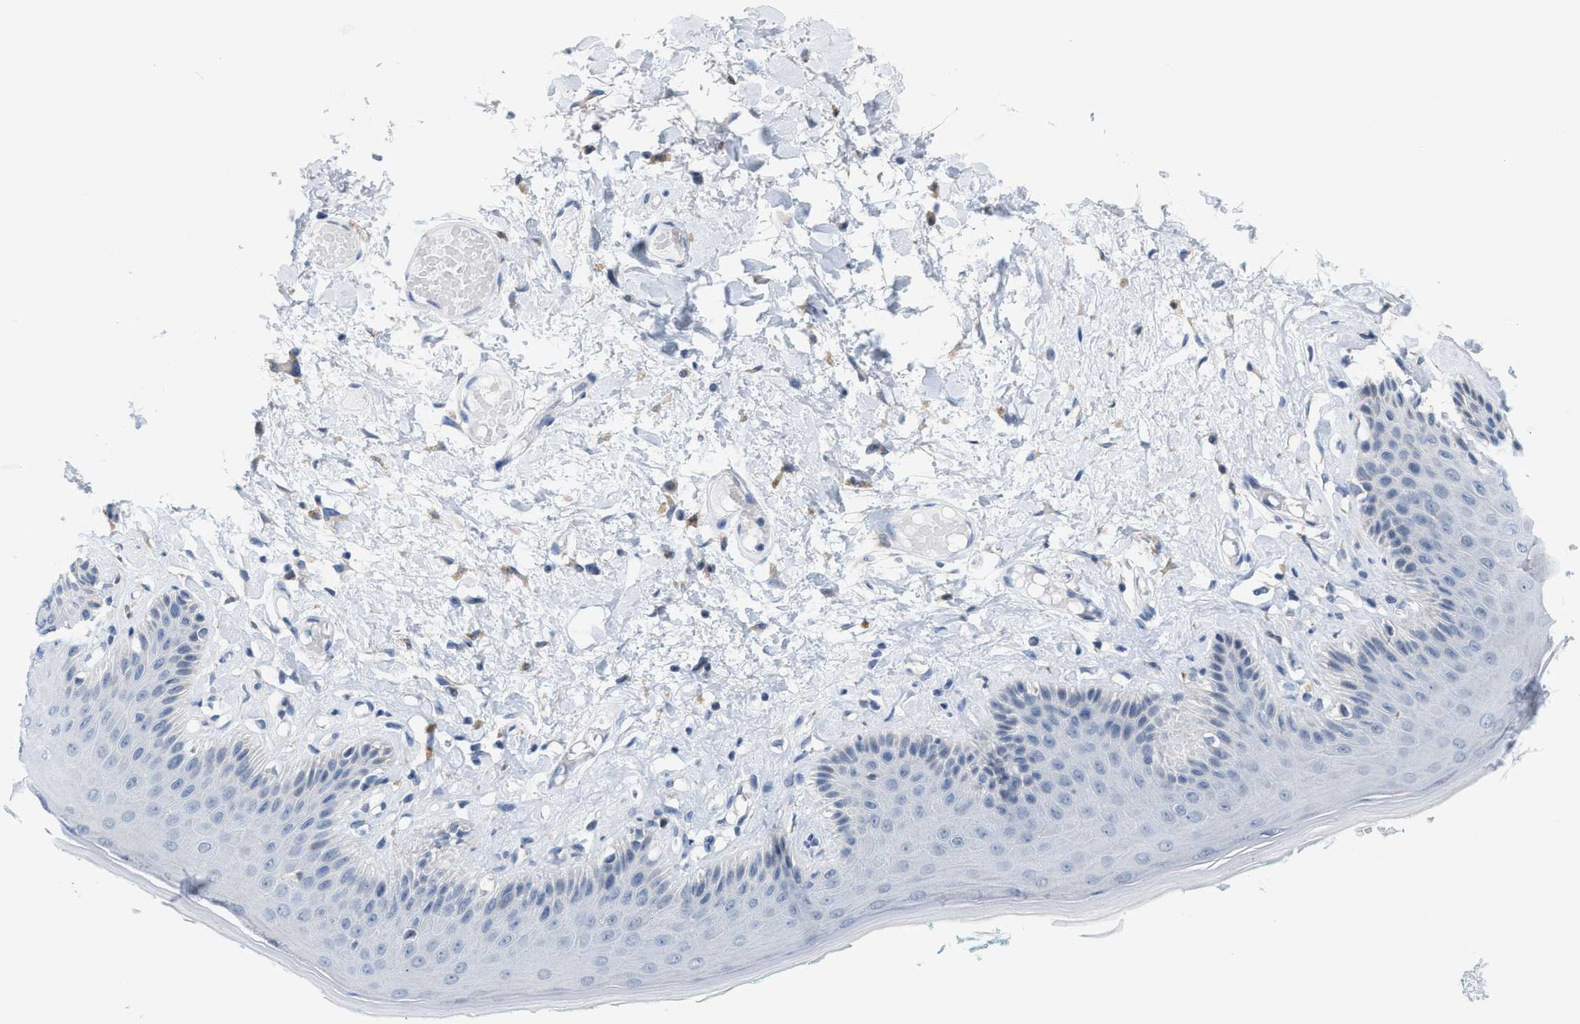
{"staining": {"intensity": "moderate", "quantity": "<25%", "location": "cytoplasmic/membranous"}, "tissue": "skin", "cell_type": "Epidermal cells", "image_type": "normal", "snomed": [{"axis": "morphology", "description": "Normal tissue, NOS"}, {"axis": "topography", "description": "Vulva"}], "caption": "IHC of benign skin reveals low levels of moderate cytoplasmic/membranous staining in approximately <25% of epidermal cells.", "gene": "KIFC3", "patient": {"sex": "female", "age": 73}}